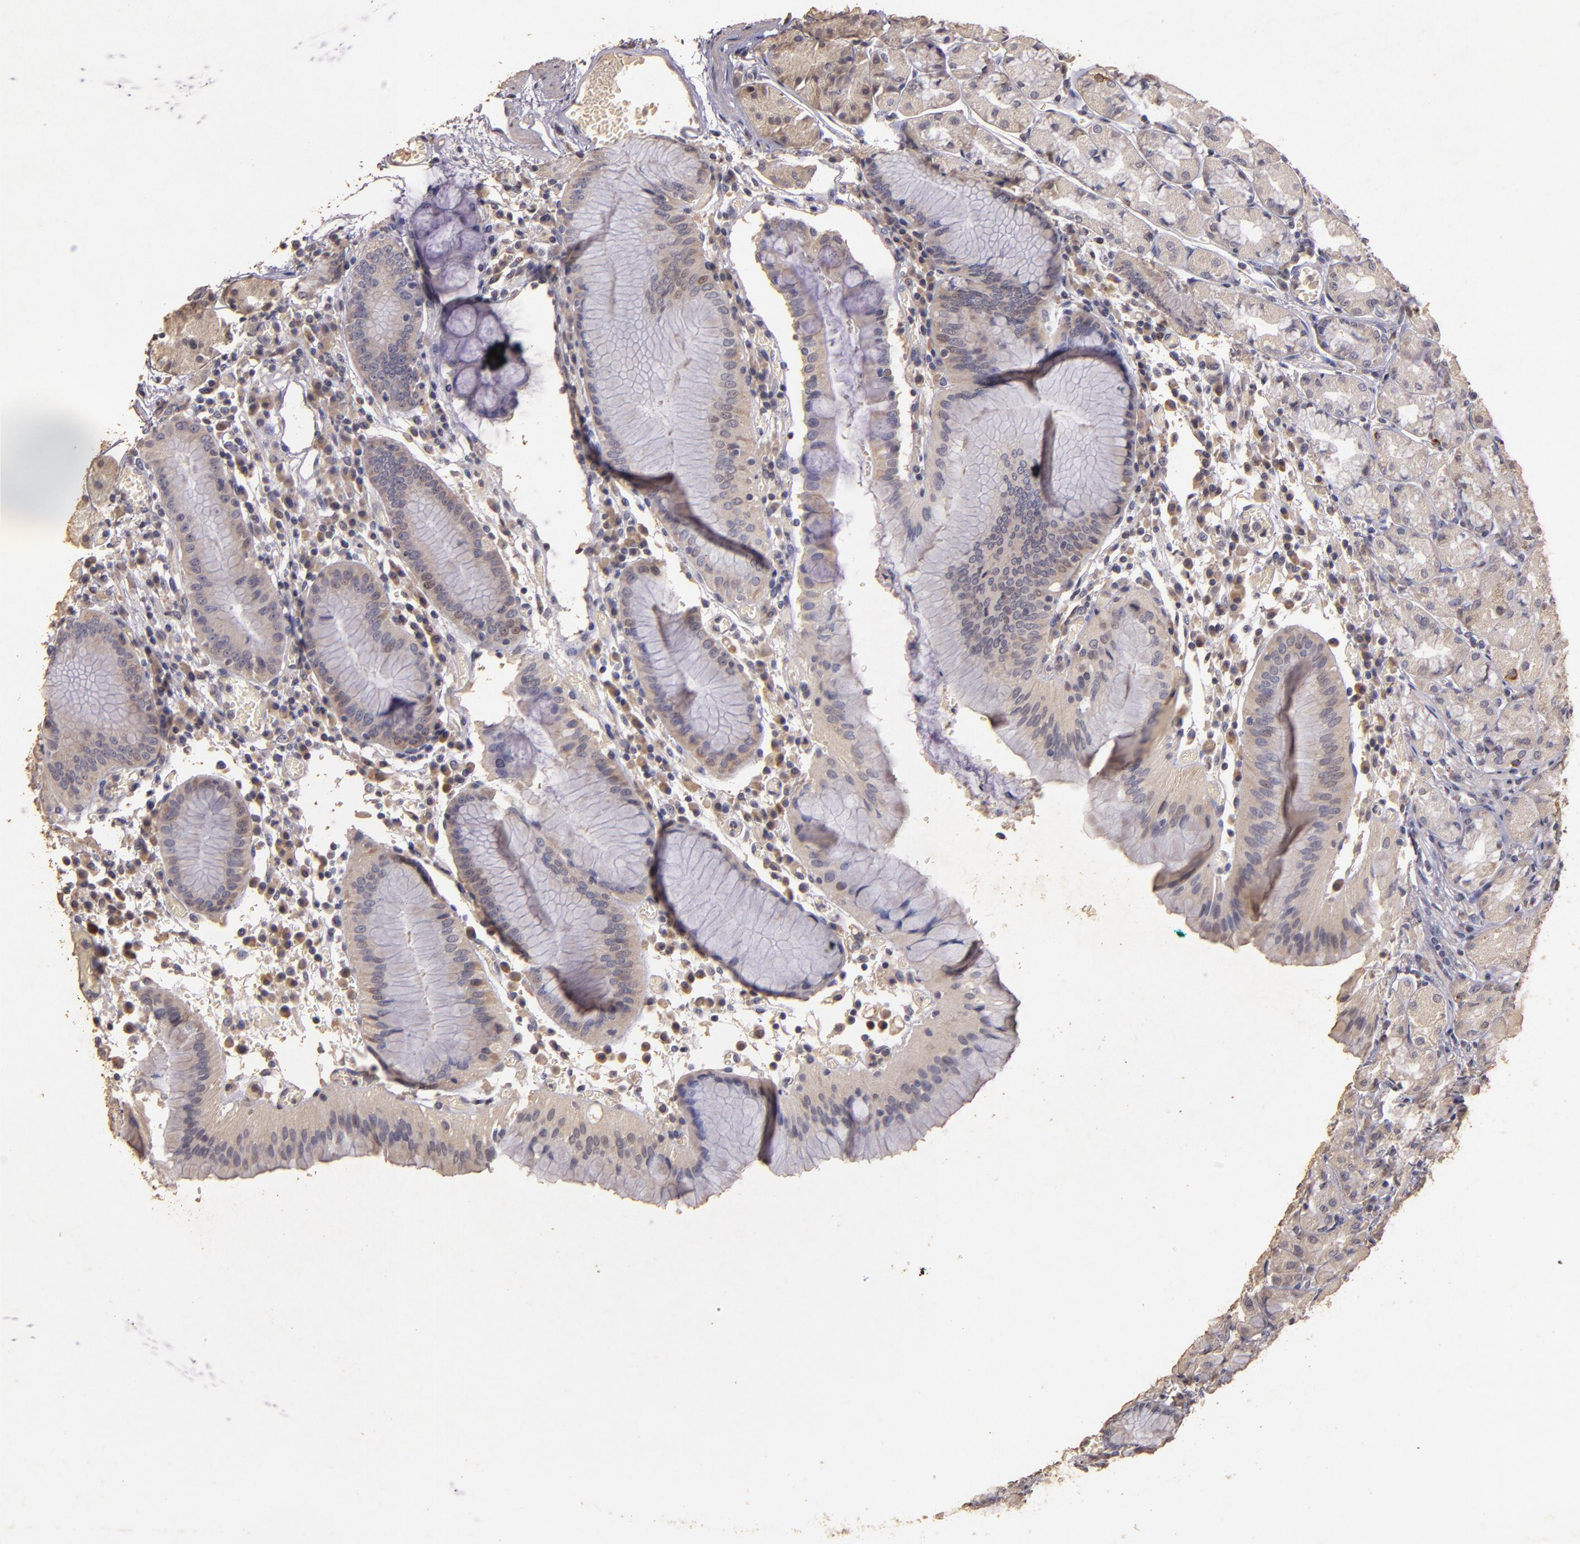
{"staining": {"intensity": "weak", "quantity": "25%-75%", "location": "cytoplasmic/membranous"}, "tissue": "stomach", "cell_type": "Glandular cells", "image_type": "normal", "snomed": [{"axis": "morphology", "description": "Normal tissue, NOS"}, {"axis": "topography", "description": "Stomach, lower"}], "caption": "Glandular cells demonstrate low levels of weak cytoplasmic/membranous staining in about 25%-75% of cells in benign human stomach.", "gene": "BCL2L13", "patient": {"sex": "female", "age": 73}}